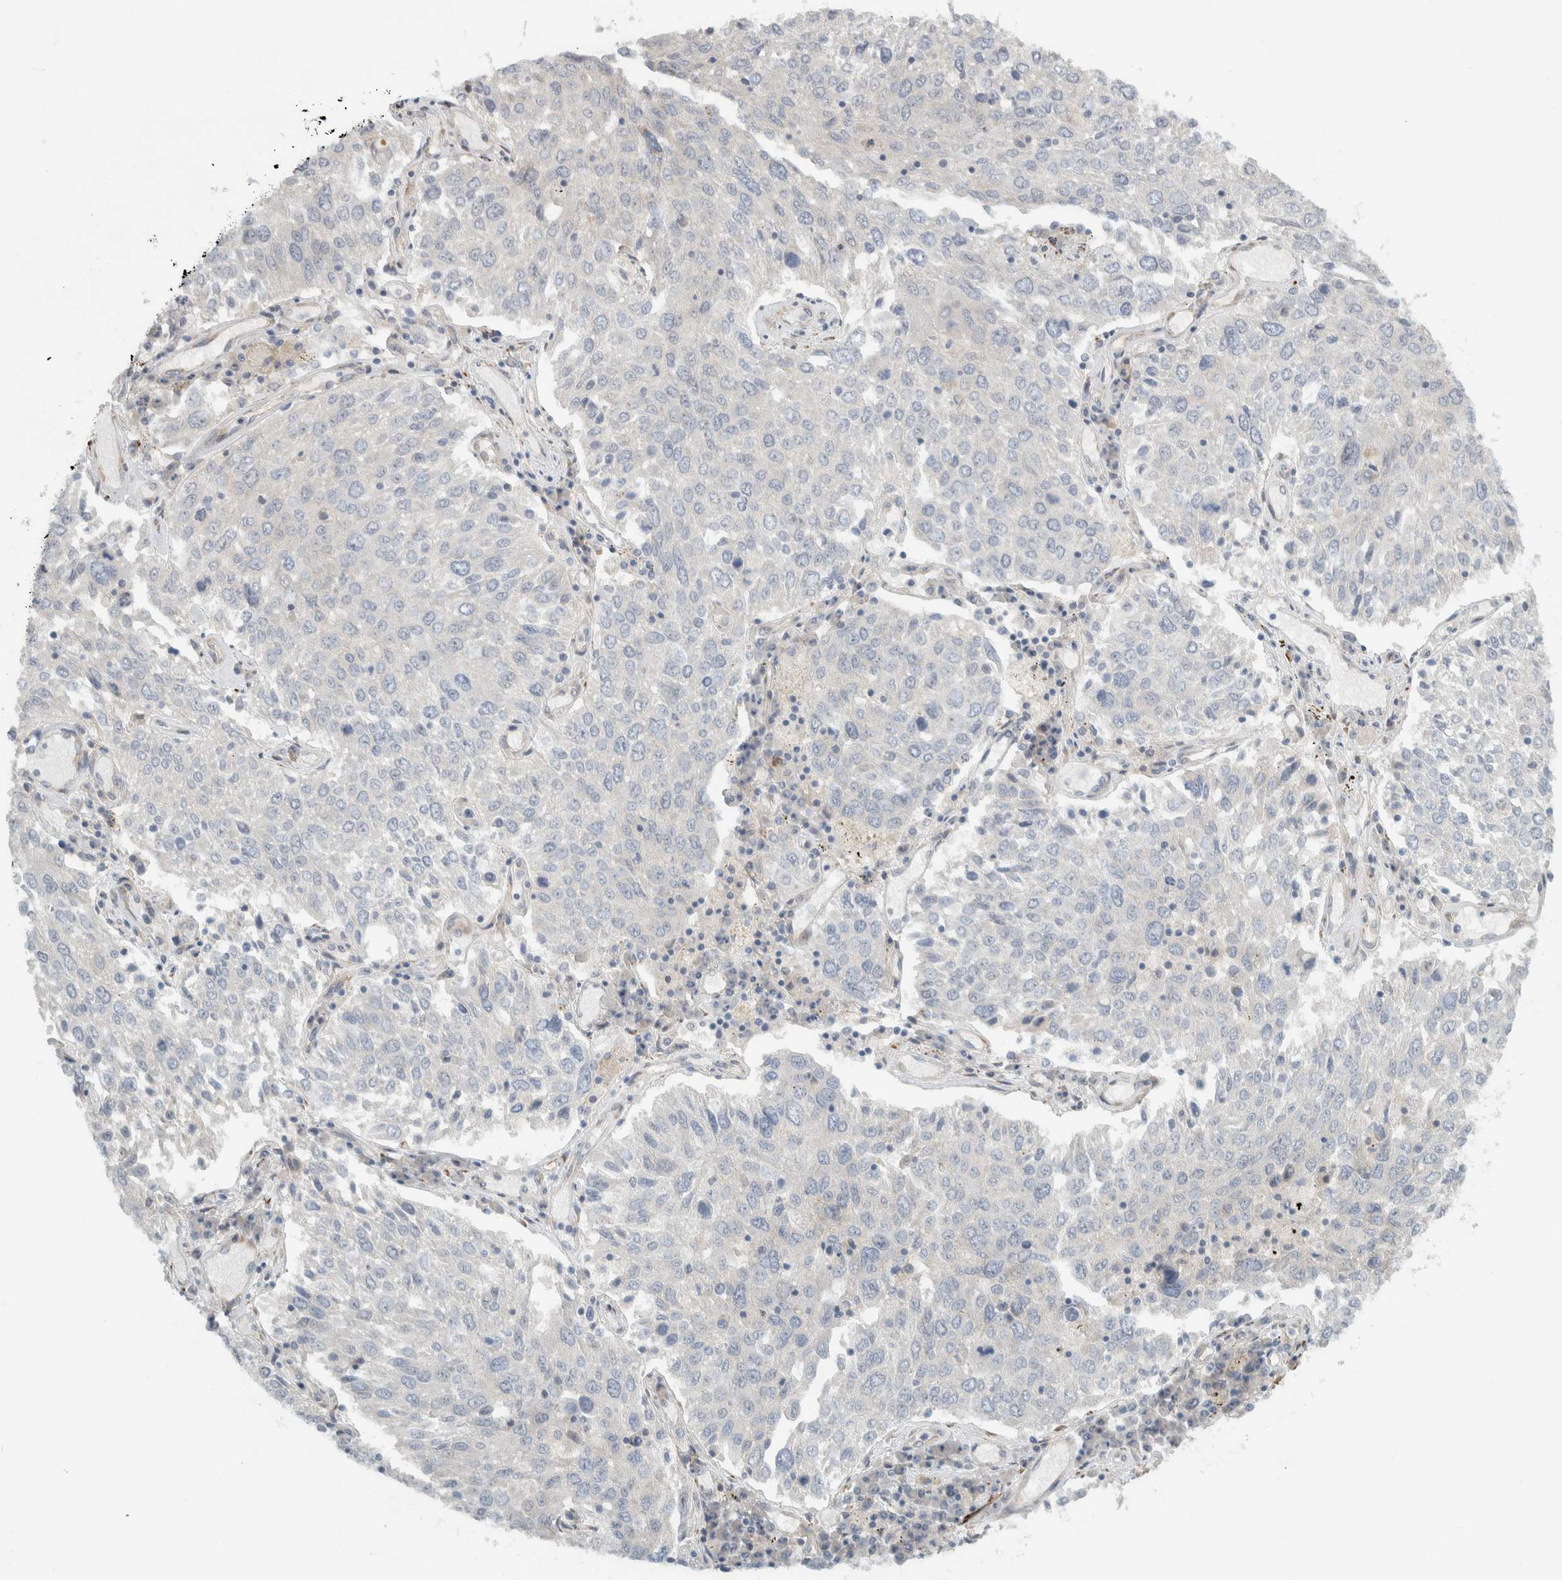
{"staining": {"intensity": "negative", "quantity": "none", "location": "none"}, "tissue": "lung cancer", "cell_type": "Tumor cells", "image_type": "cancer", "snomed": [{"axis": "morphology", "description": "Squamous cell carcinoma, NOS"}, {"axis": "topography", "description": "Lung"}], "caption": "A high-resolution micrograph shows IHC staining of squamous cell carcinoma (lung), which reveals no significant staining in tumor cells.", "gene": "HGS", "patient": {"sex": "male", "age": 65}}